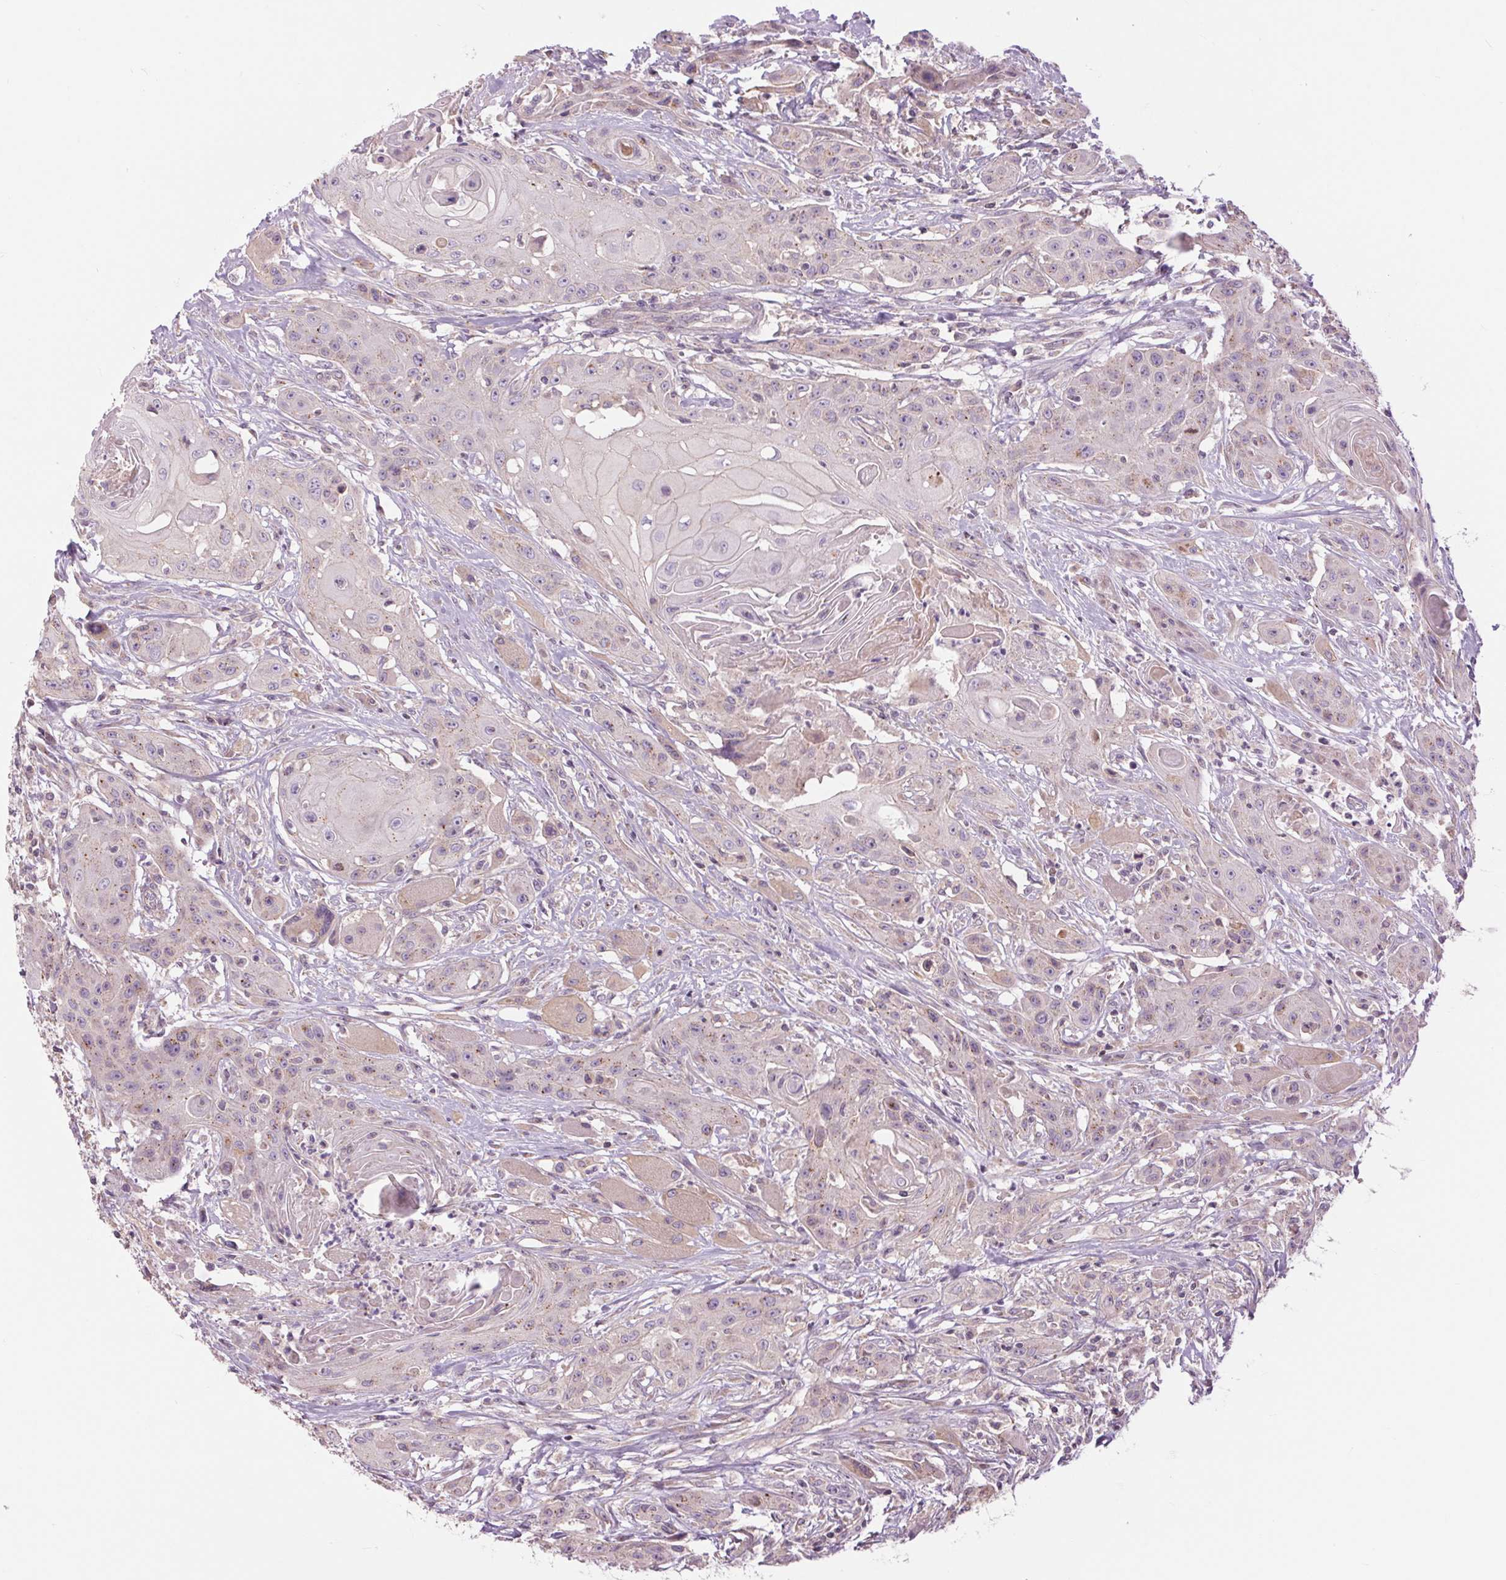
{"staining": {"intensity": "negative", "quantity": "none", "location": "none"}, "tissue": "head and neck cancer", "cell_type": "Tumor cells", "image_type": "cancer", "snomed": [{"axis": "morphology", "description": "Squamous cell carcinoma, NOS"}, {"axis": "topography", "description": "Oral tissue"}, {"axis": "topography", "description": "Head-Neck"}, {"axis": "topography", "description": "Neck, NOS"}], "caption": "Immunohistochemistry micrograph of neoplastic tissue: head and neck cancer (squamous cell carcinoma) stained with DAB displays no significant protein positivity in tumor cells. (DAB IHC, high magnification).", "gene": "CTNNA3", "patient": {"sex": "female", "age": 55}}